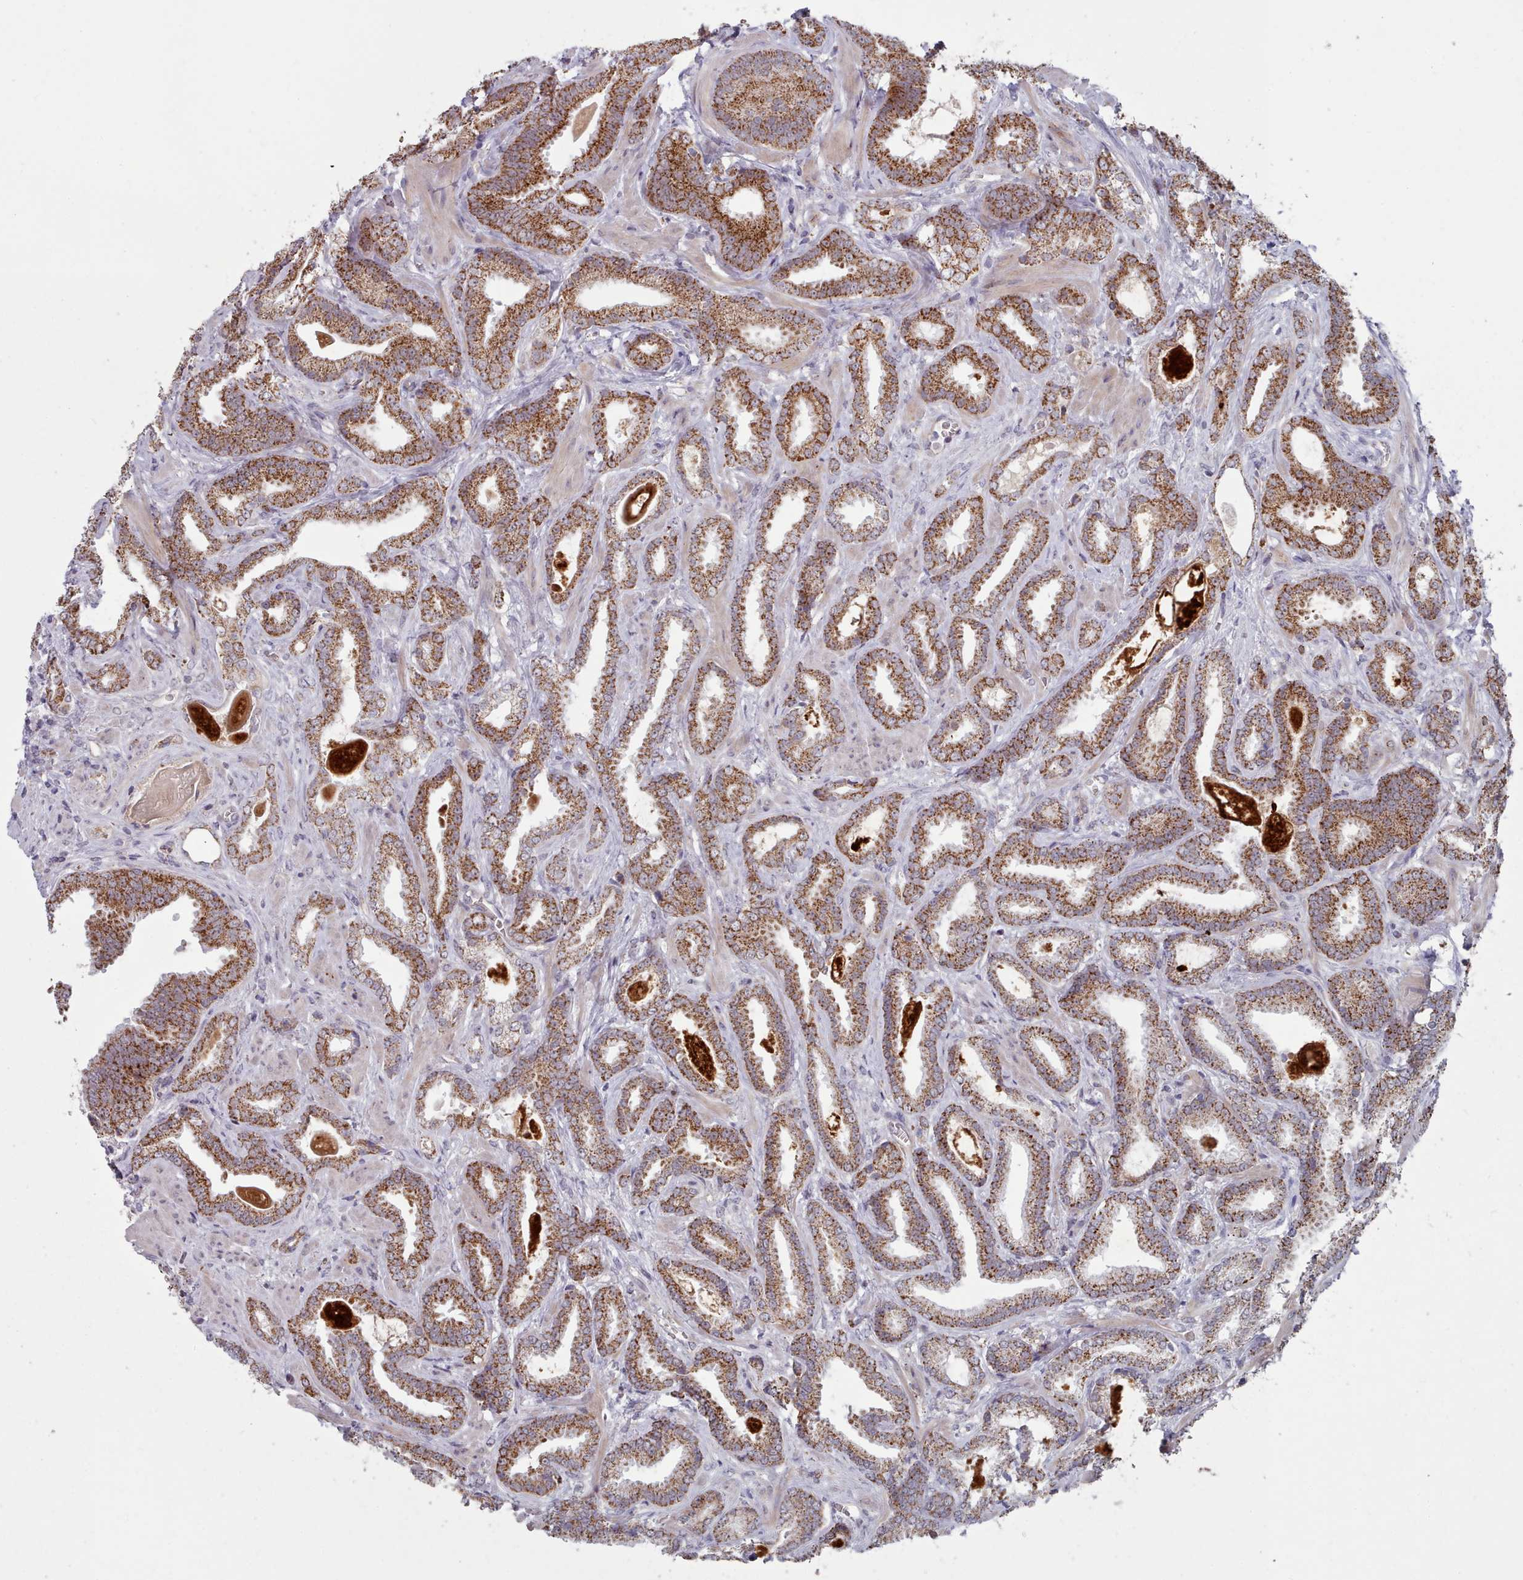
{"staining": {"intensity": "strong", "quantity": ">75%", "location": "cytoplasmic/membranous"}, "tissue": "prostate cancer", "cell_type": "Tumor cells", "image_type": "cancer", "snomed": [{"axis": "morphology", "description": "Adenocarcinoma, Low grade"}, {"axis": "topography", "description": "Prostate"}], "caption": "IHC staining of prostate cancer (adenocarcinoma (low-grade)), which shows high levels of strong cytoplasmic/membranous positivity in approximately >75% of tumor cells indicating strong cytoplasmic/membranous protein expression. The staining was performed using DAB (3,3'-diaminobenzidine) (brown) for protein detection and nuclei were counterstained in hematoxylin (blue).", "gene": "TRARG1", "patient": {"sex": "male", "age": 62}}